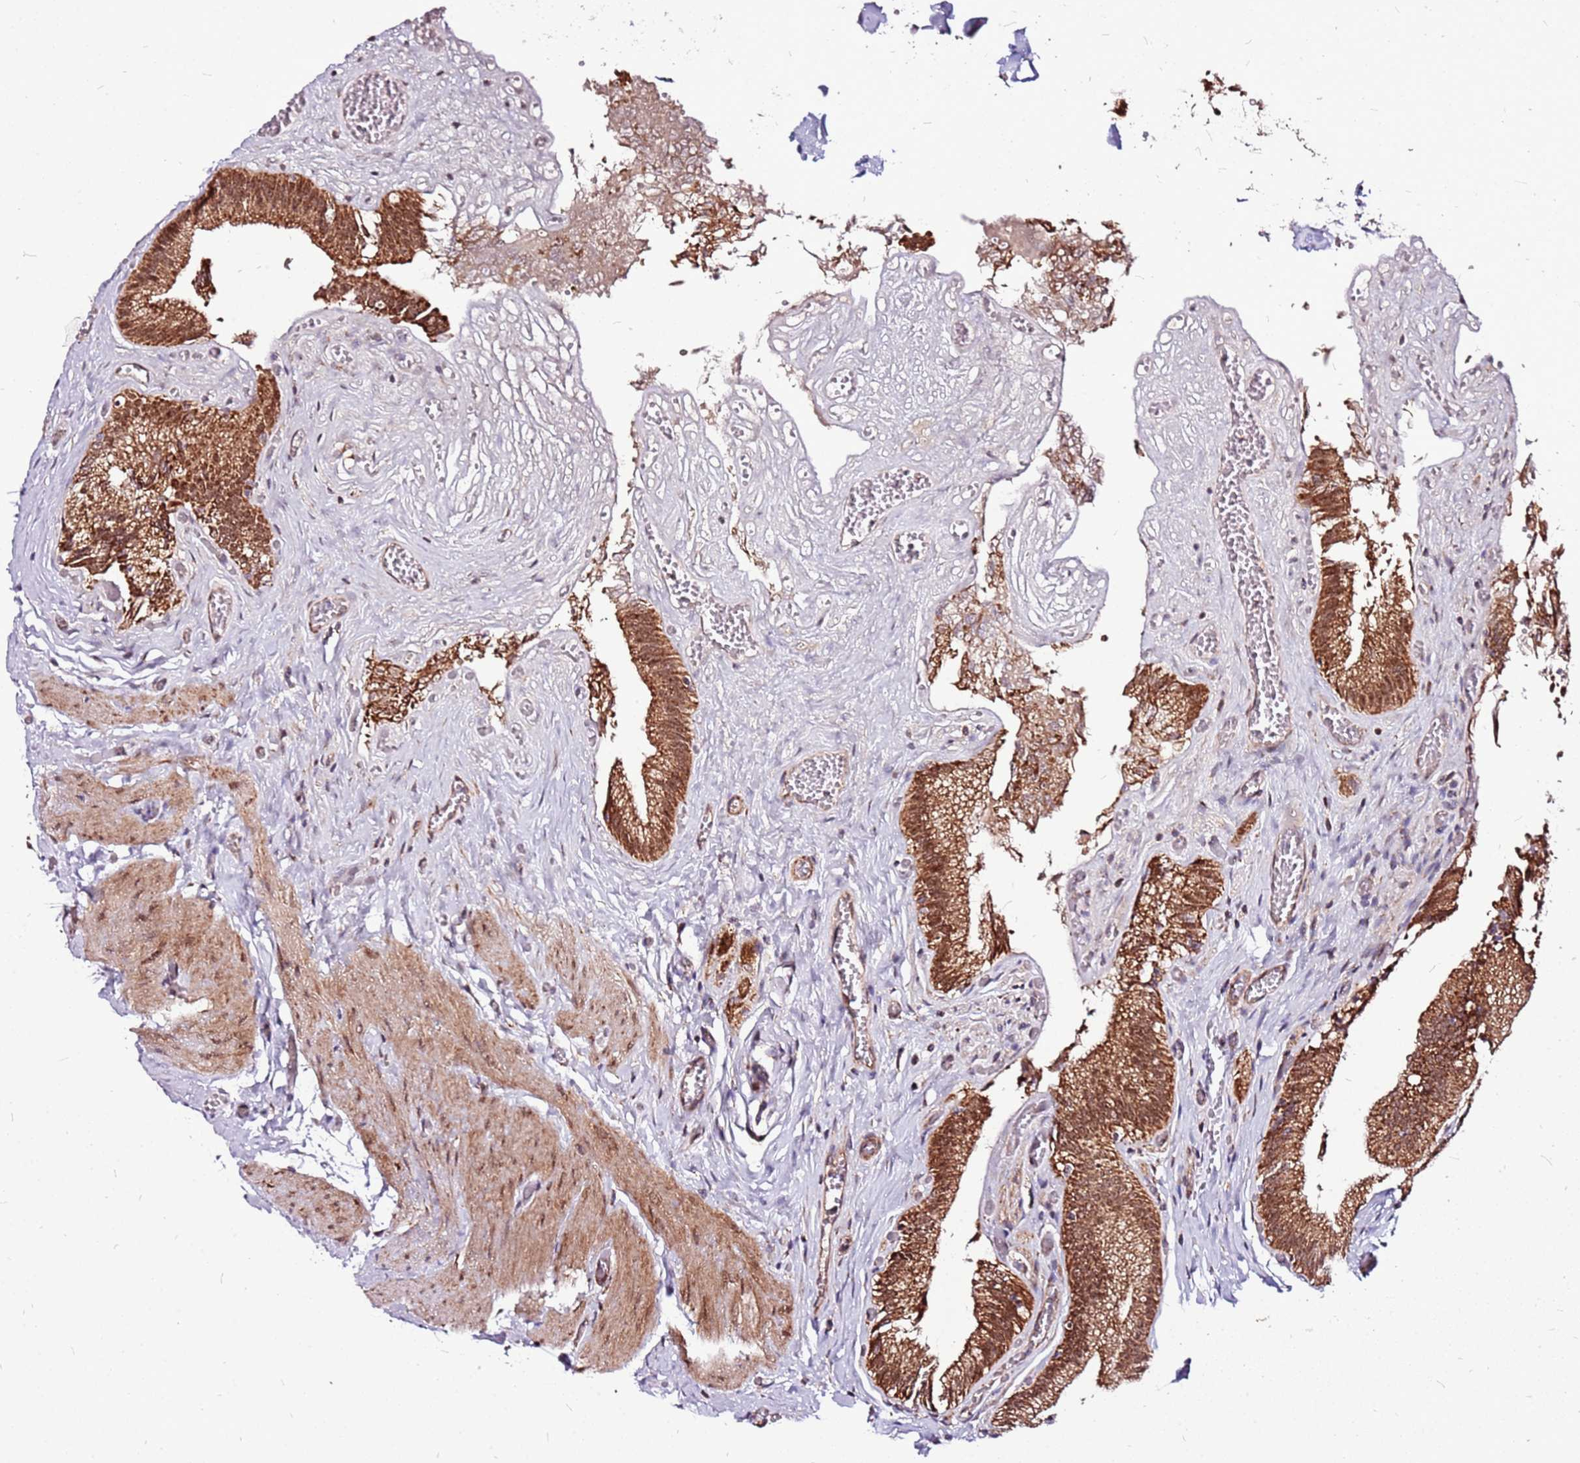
{"staining": {"intensity": "strong", "quantity": ">75%", "location": "cytoplasmic/membranous,nuclear"}, "tissue": "gallbladder", "cell_type": "Glandular cells", "image_type": "normal", "snomed": [{"axis": "morphology", "description": "Normal tissue, NOS"}, {"axis": "topography", "description": "Gallbladder"}, {"axis": "topography", "description": "Peripheral nerve tissue"}], "caption": "DAB immunohistochemical staining of unremarkable human gallbladder shows strong cytoplasmic/membranous,nuclear protein expression in about >75% of glandular cells.", "gene": "OR51T1", "patient": {"sex": "male", "age": 17}}